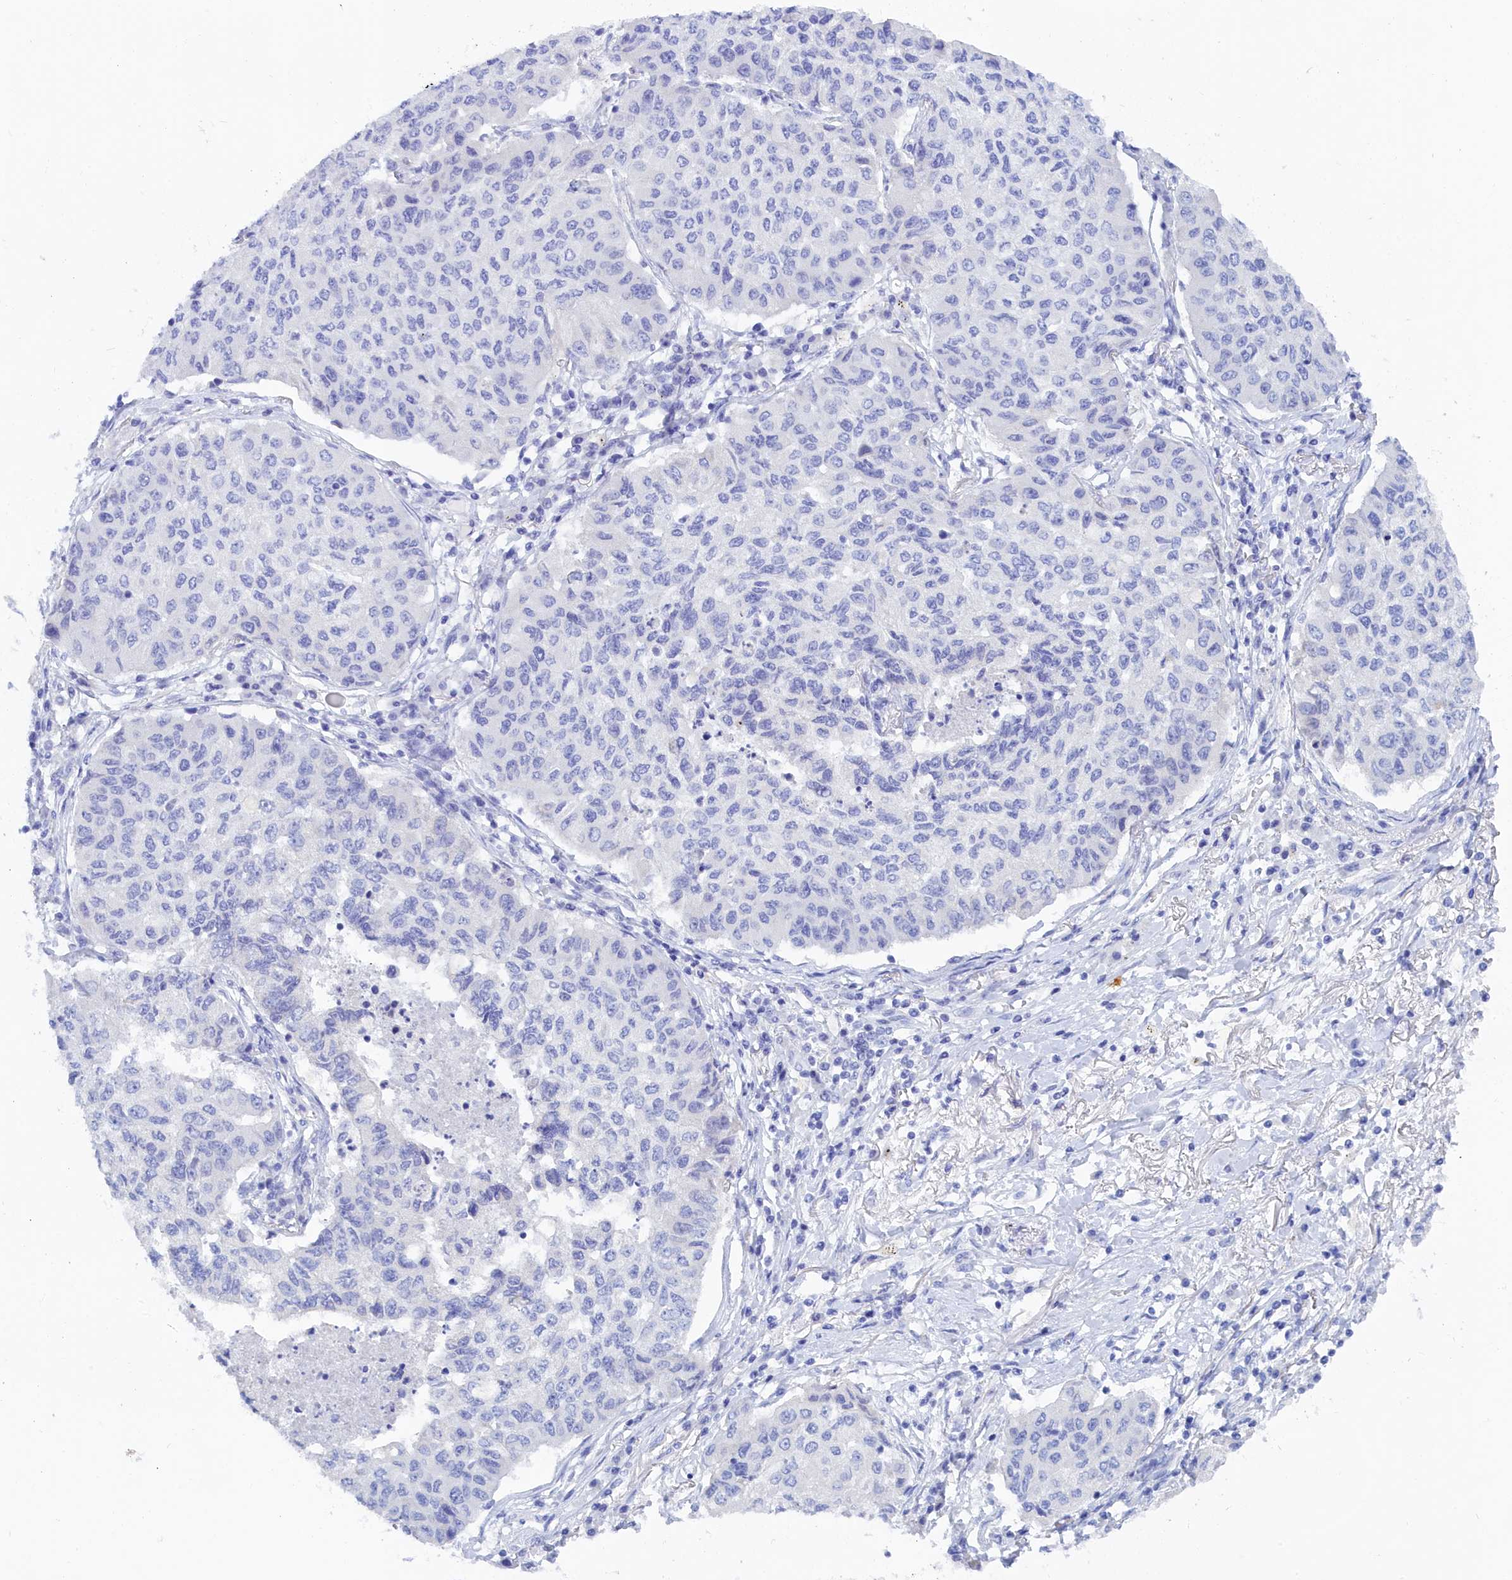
{"staining": {"intensity": "negative", "quantity": "none", "location": "none"}, "tissue": "lung cancer", "cell_type": "Tumor cells", "image_type": "cancer", "snomed": [{"axis": "morphology", "description": "Squamous cell carcinoma, NOS"}, {"axis": "topography", "description": "Lung"}], "caption": "Immunohistochemical staining of lung squamous cell carcinoma shows no significant staining in tumor cells. (Stains: DAB (3,3'-diaminobenzidine) immunohistochemistry (IHC) with hematoxylin counter stain, Microscopy: brightfield microscopy at high magnification).", "gene": "TRIM10", "patient": {"sex": "male", "age": 74}}